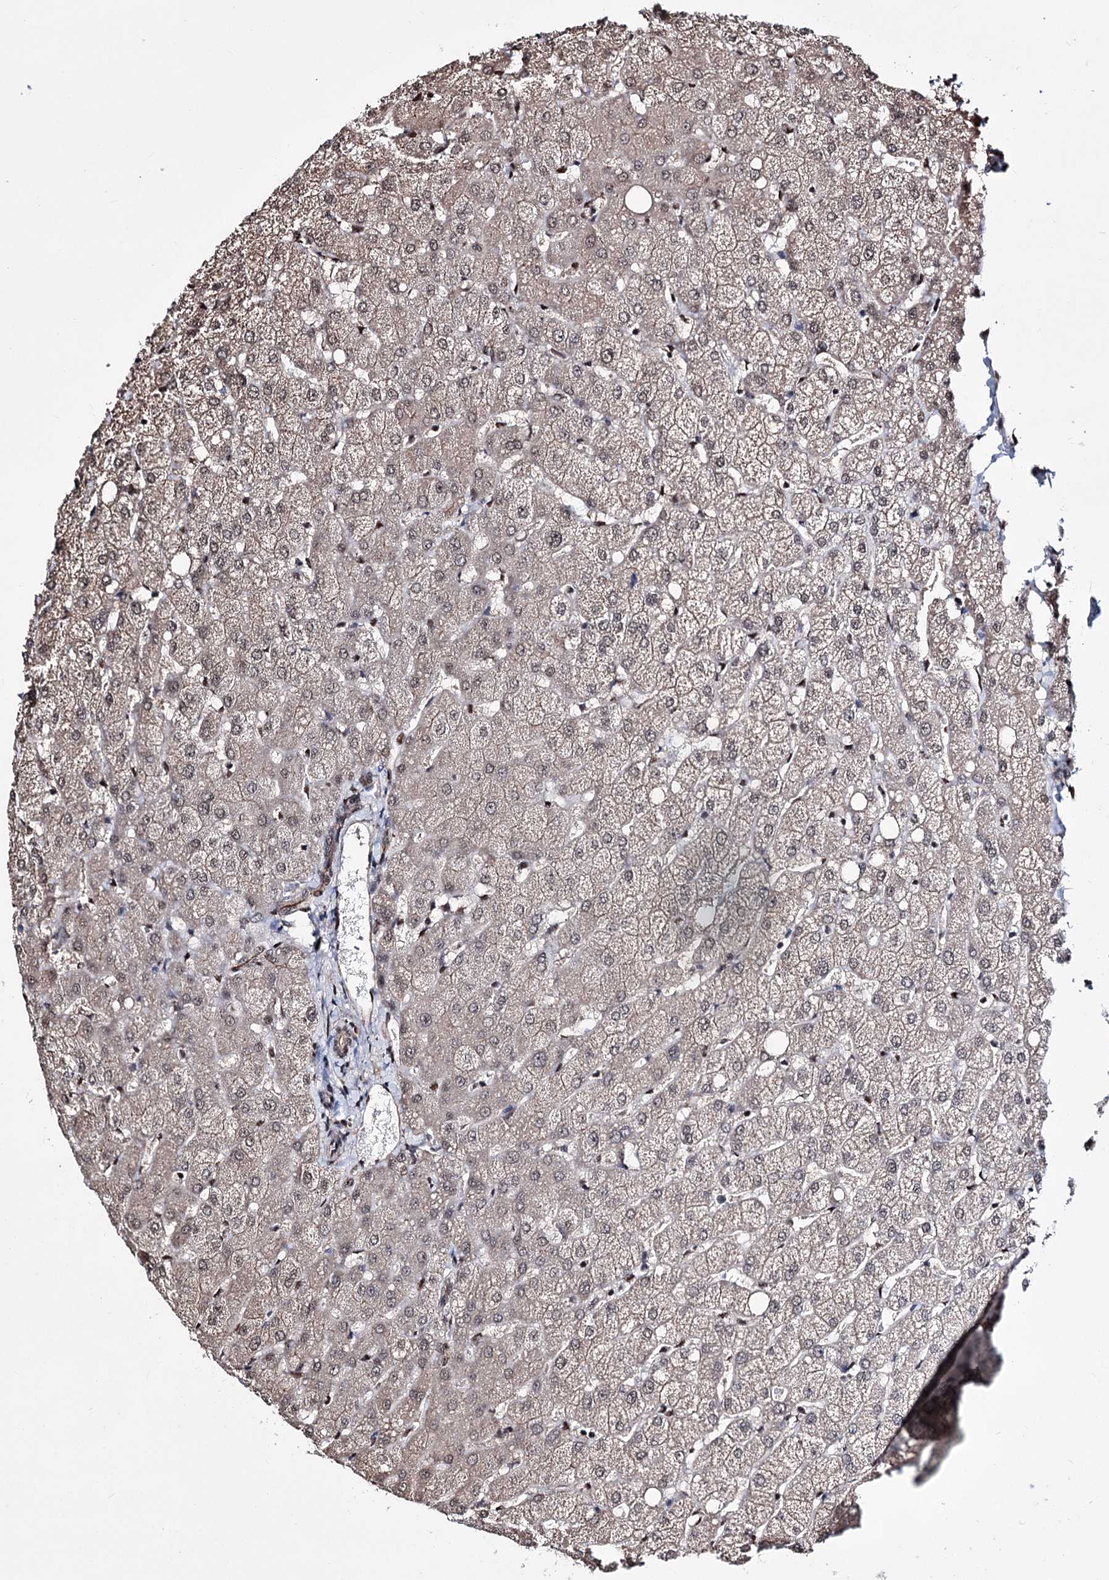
{"staining": {"intensity": "negative", "quantity": "none", "location": "none"}, "tissue": "liver", "cell_type": "Cholangiocytes", "image_type": "normal", "snomed": [{"axis": "morphology", "description": "Normal tissue, NOS"}, {"axis": "topography", "description": "Liver"}], "caption": "The histopathology image exhibits no significant positivity in cholangiocytes of liver.", "gene": "CHMP7", "patient": {"sex": "female", "age": 54}}